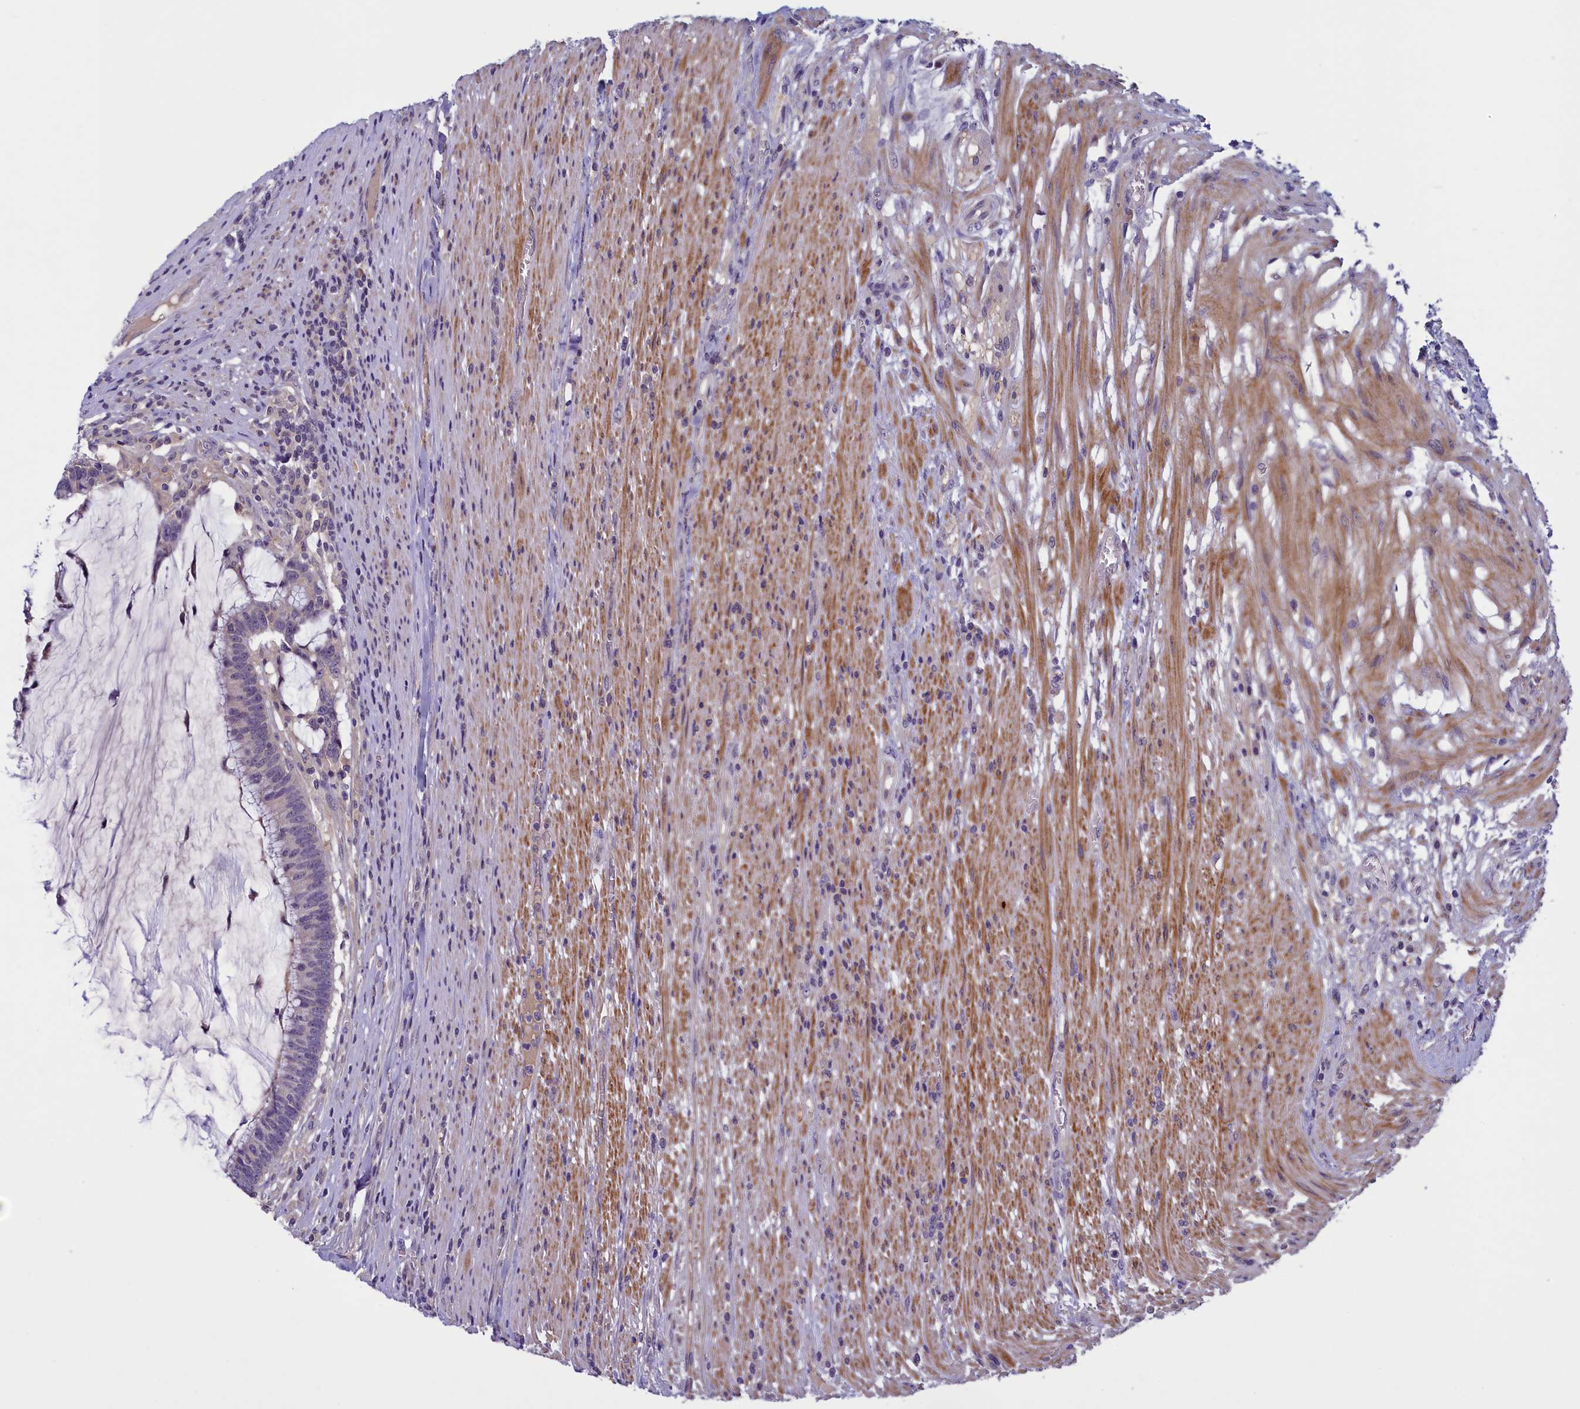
{"staining": {"intensity": "weak", "quantity": ">75%", "location": "cytoplasmic/membranous"}, "tissue": "colorectal cancer", "cell_type": "Tumor cells", "image_type": "cancer", "snomed": [{"axis": "morphology", "description": "Adenocarcinoma, NOS"}, {"axis": "topography", "description": "Rectum"}], "caption": "Immunohistochemistry (IHC) staining of adenocarcinoma (colorectal), which displays low levels of weak cytoplasmic/membranous expression in about >75% of tumor cells indicating weak cytoplasmic/membranous protein expression. The staining was performed using DAB (brown) for protein detection and nuclei were counterstained in hematoxylin (blue).", "gene": "NUBP1", "patient": {"sex": "female", "age": 77}}